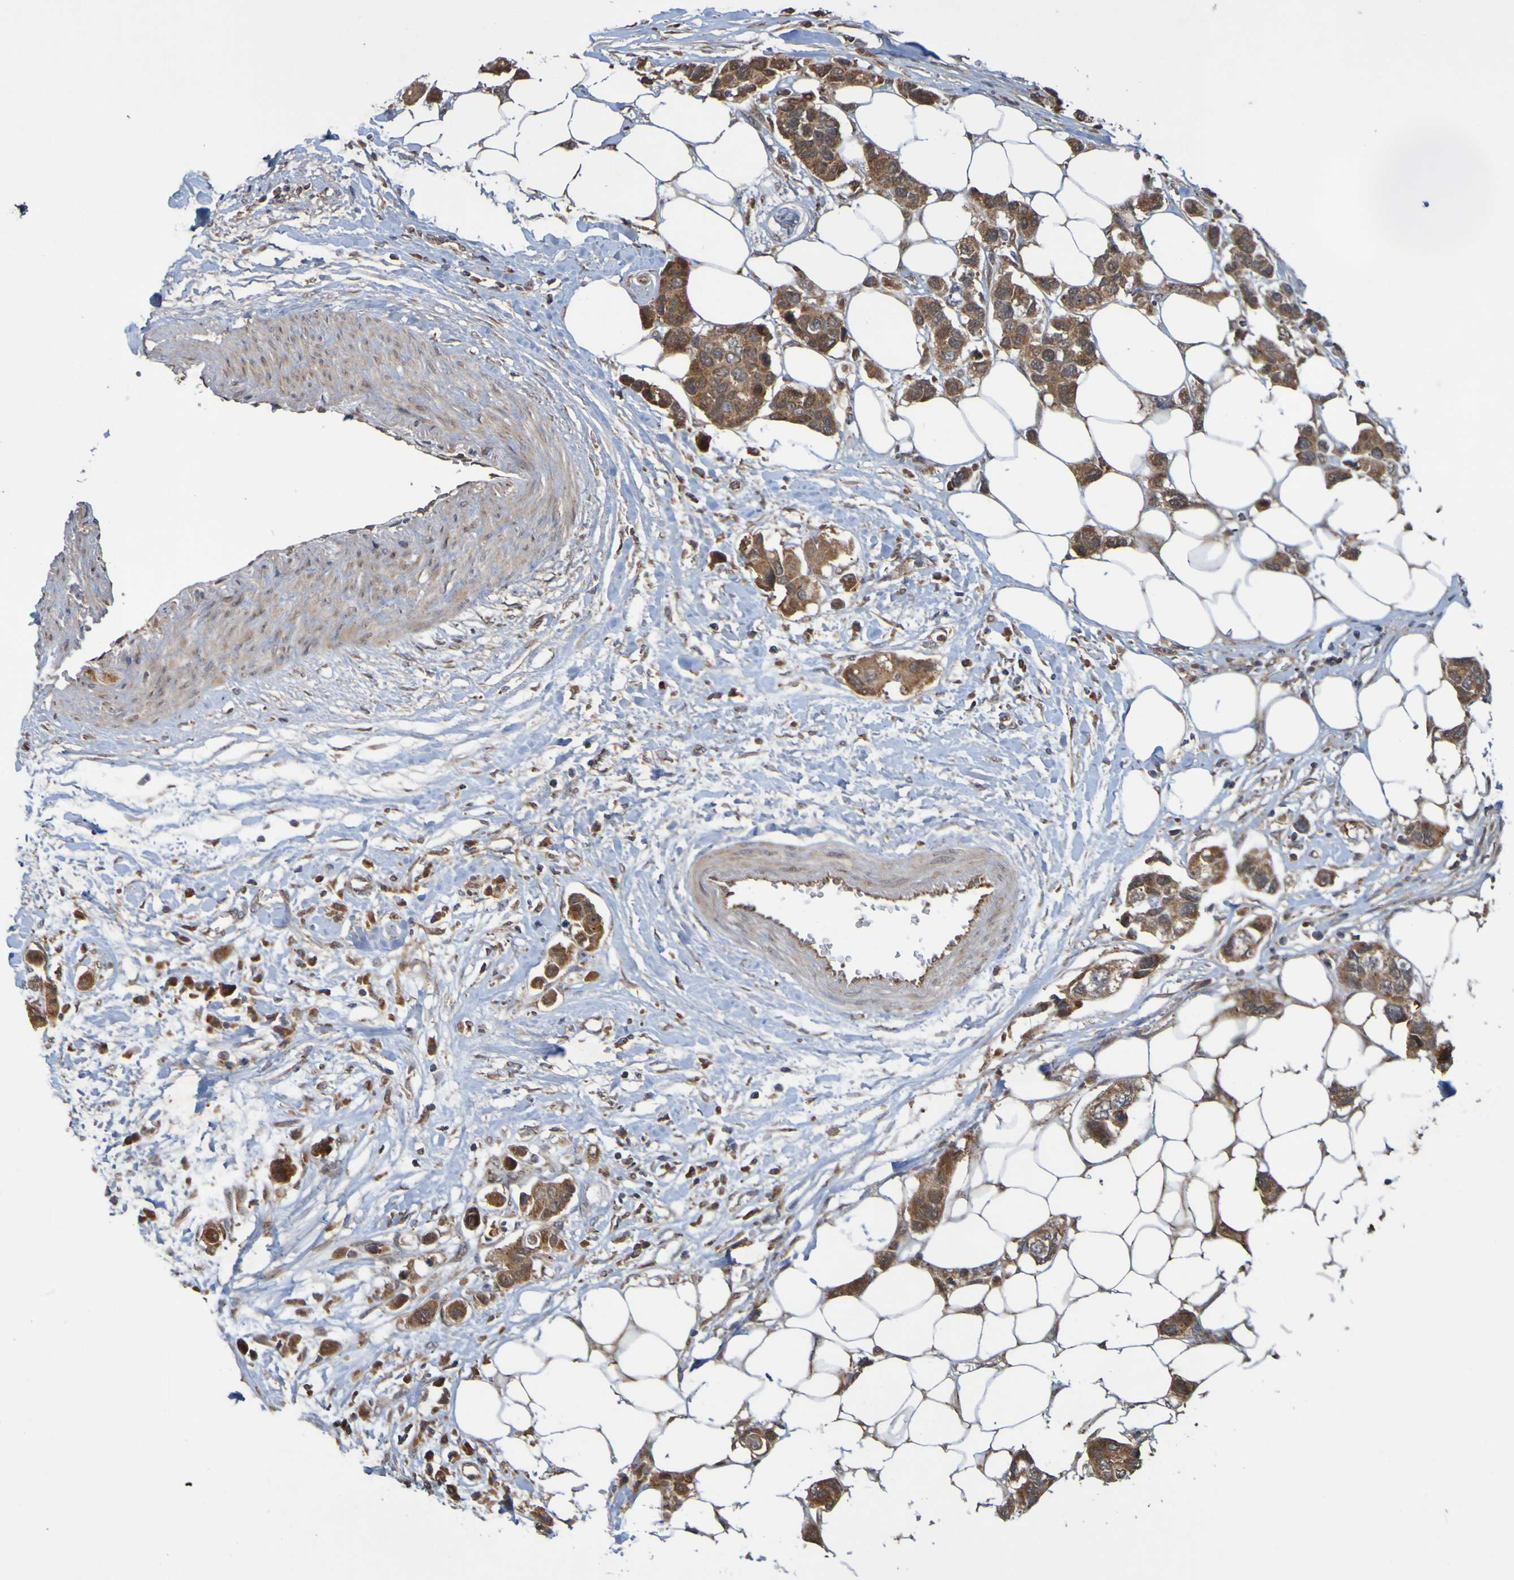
{"staining": {"intensity": "strong", "quantity": ">75%", "location": "cytoplasmic/membranous"}, "tissue": "breast cancer", "cell_type": "Tumor cells", "image_type": "cancer", "snomed": [{"axis": "morphology", "description": "Normal tissue, NOS"}, {"axis": "morphology", "description": "Duct carcinoma"}, {"axis": "topography", "description": "Breast"}], "caption": "IHC photomicrograph of neoplastic tissue: human breast invasive ductal carcinoma stained using IHC shows high levels of strong protein expression localized specifically in the cytoplasmic/membranous of tumor cells, appearing as a cytoplasmic/membranous brown color.", "gene": "TMBIM1", "patient": {"sex": "female", "age": 50}}